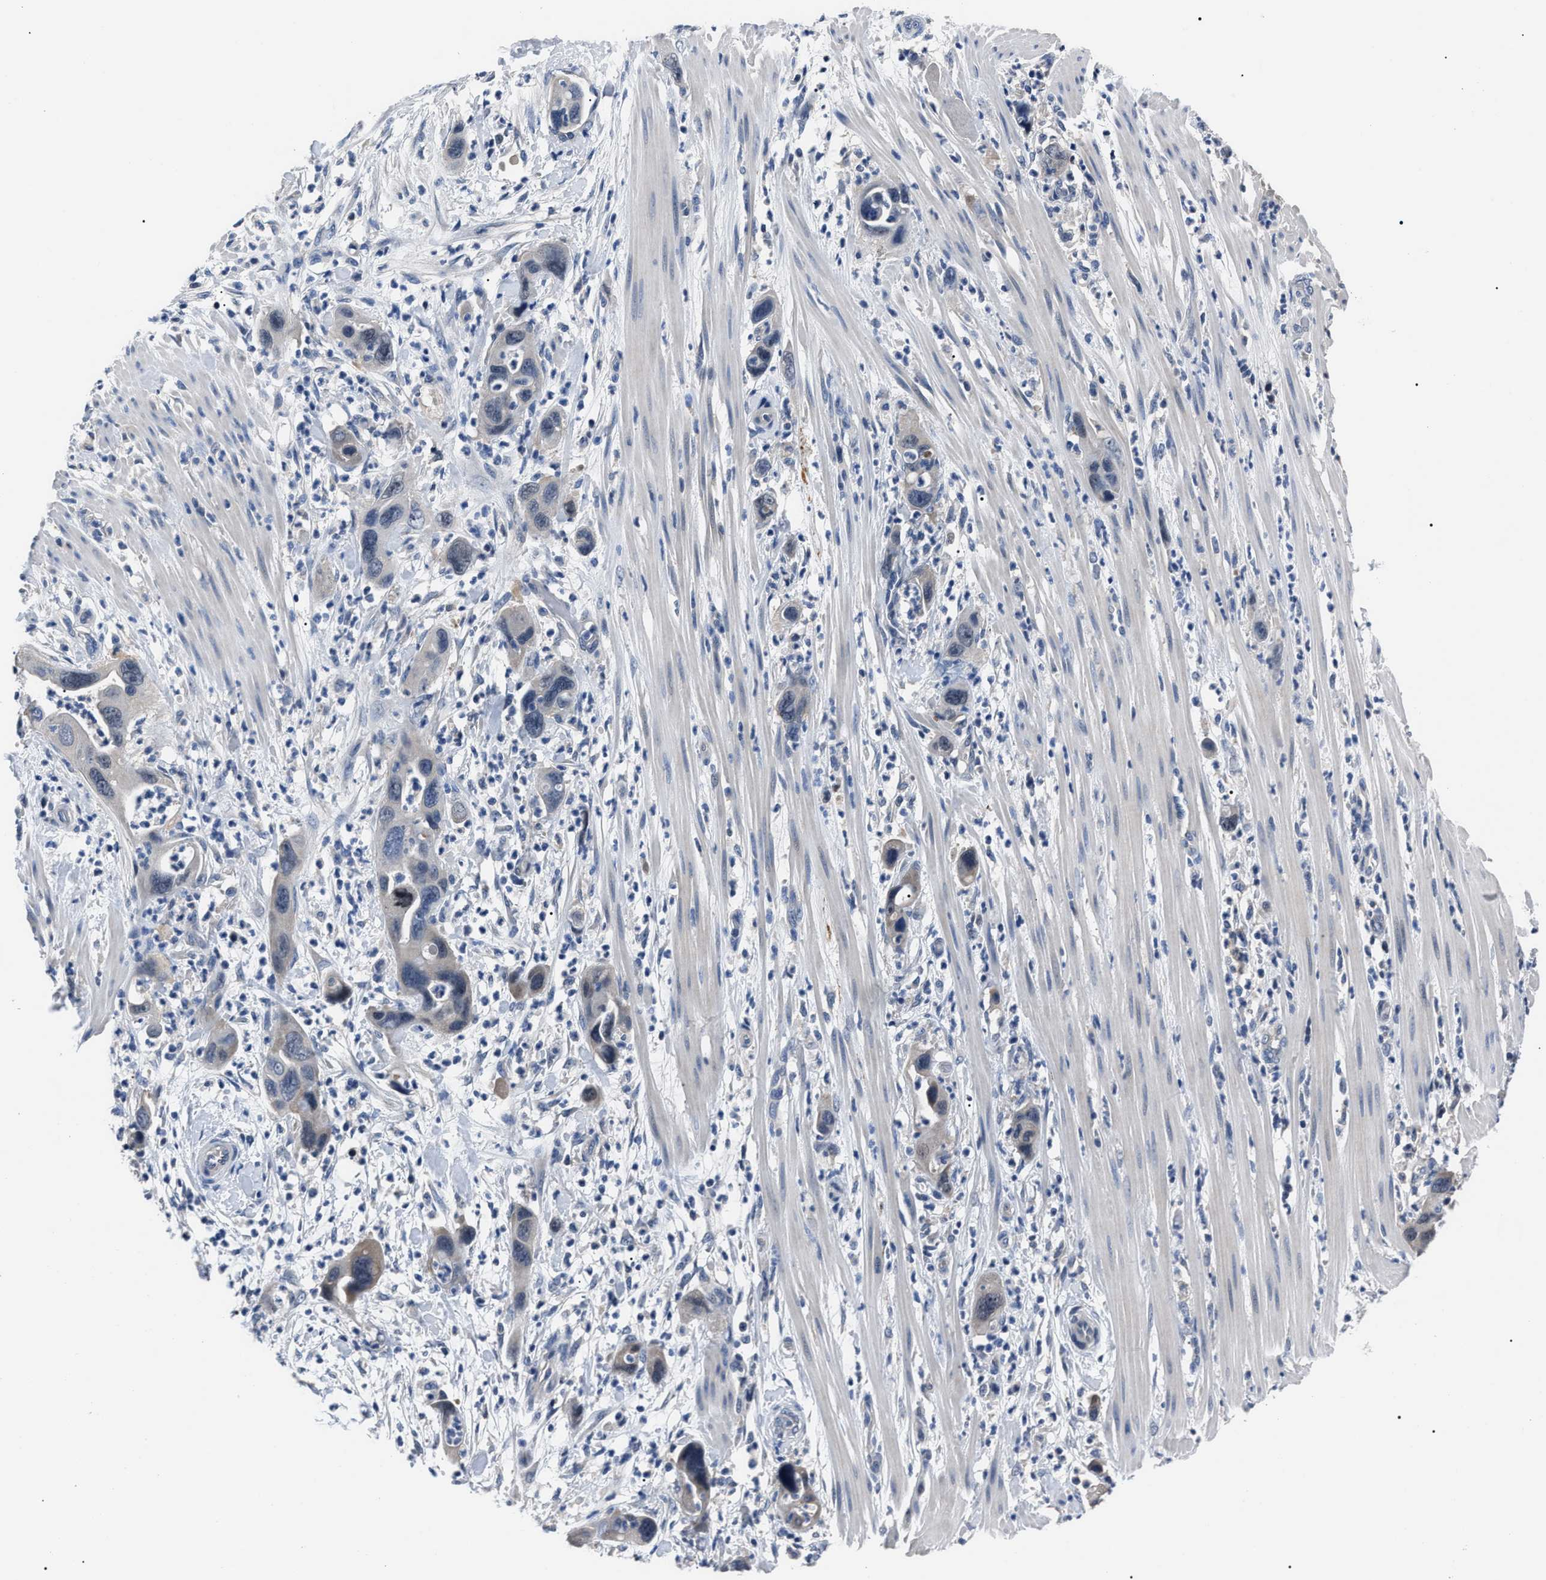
{"staining": {"intensity": "negative", "quantity": "none", "location": "none"}, "tissue": "pancreatic cancer", "cell_type": "Tumor cells", "image_type": "cancer", "snomed": [{"axis": "morphology", "description": "Adenocarcinoma, NOS"}, {"axis": "topography", "description": "Pancreas"}], "caption": "Immunohistochemistry (IHC) photomicrograph of adenocarcinoma (pancreatic) stained for a protein (brown), which shows no positivity in tumor cells.", "gene": "LRWD1", "patient": {"sex": "female", "age": 71}}